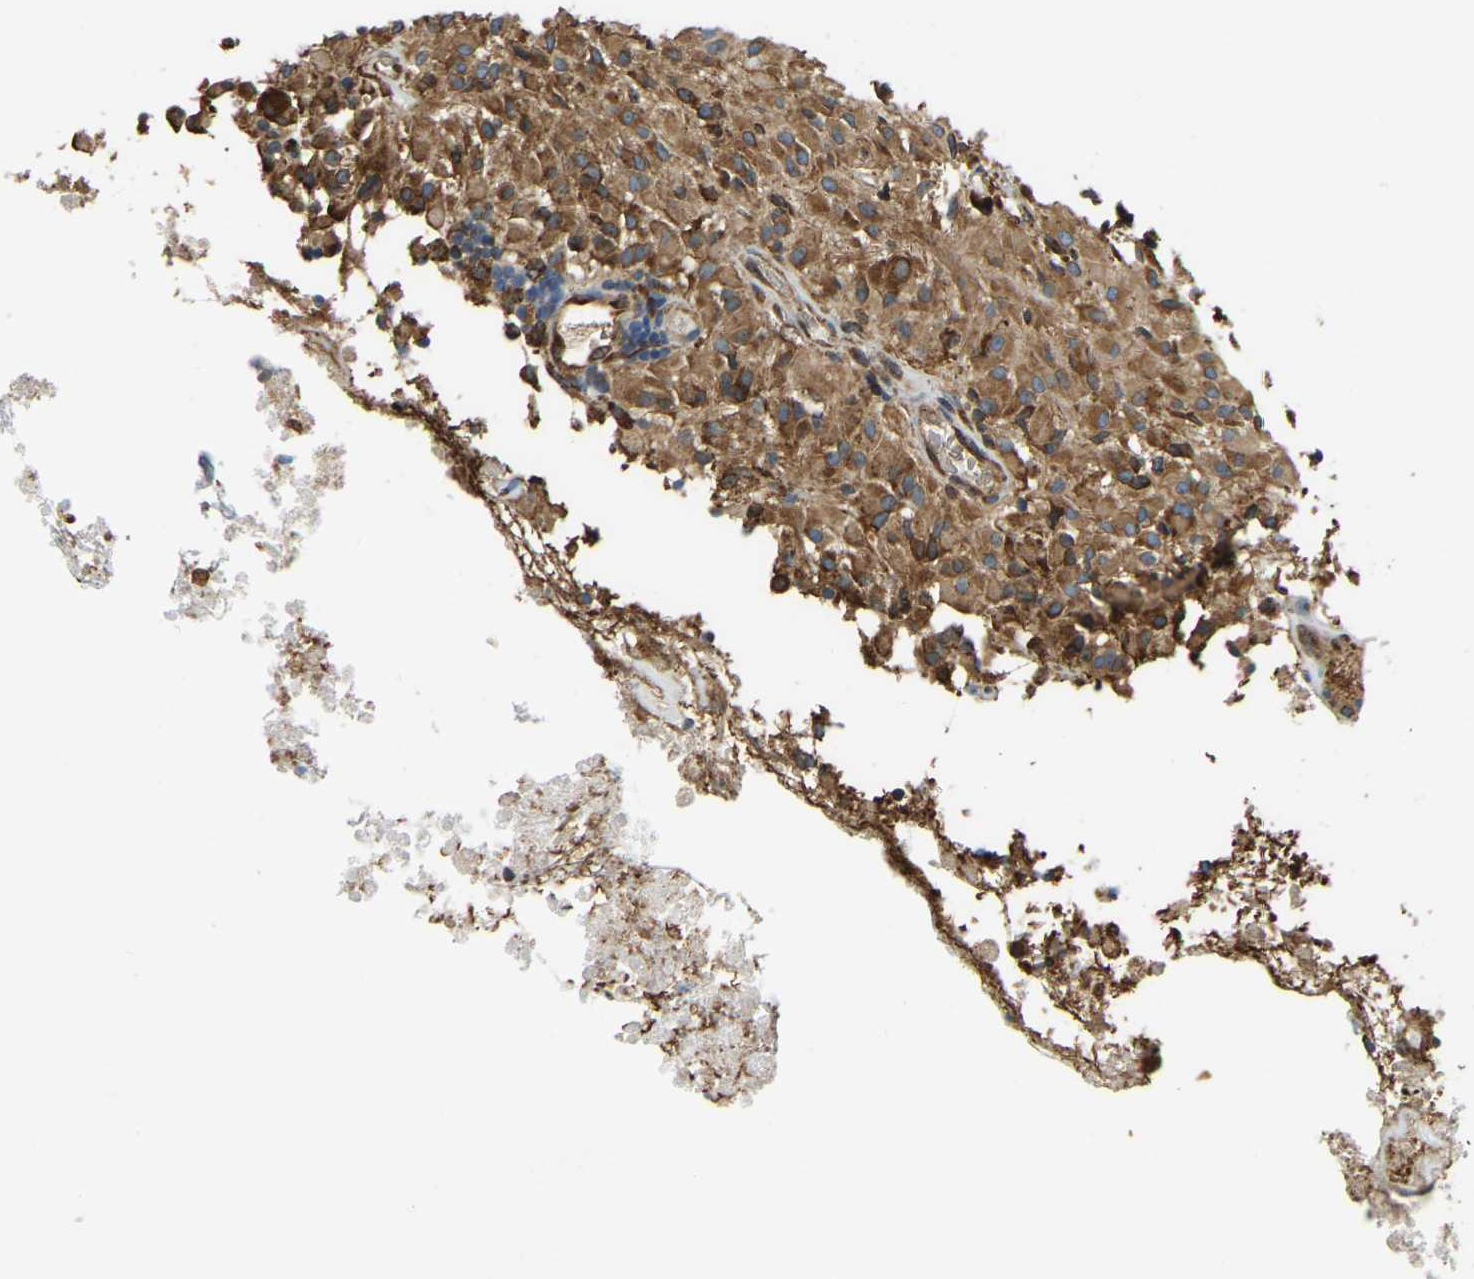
{"staining": {"intensity": "moderate", "quantity": ">75%", "location": "cytoplasmic/membranous"}, "tissue": "glioma", "cell_type": "Tumor cells", "image_type": "cancer", "snomed": [{"axis": "morphology", "description": "Glioma, malignant, High grade"}, {"axis": "topography", "description": "Brain"}], "caption": "Tumor cells display medium levels of moderate cytoplasmic/membranous expression in approximately >75% of cells in human glioma.", "gene": "RNF115", "patient": {"sex": "female", "age": 59}}